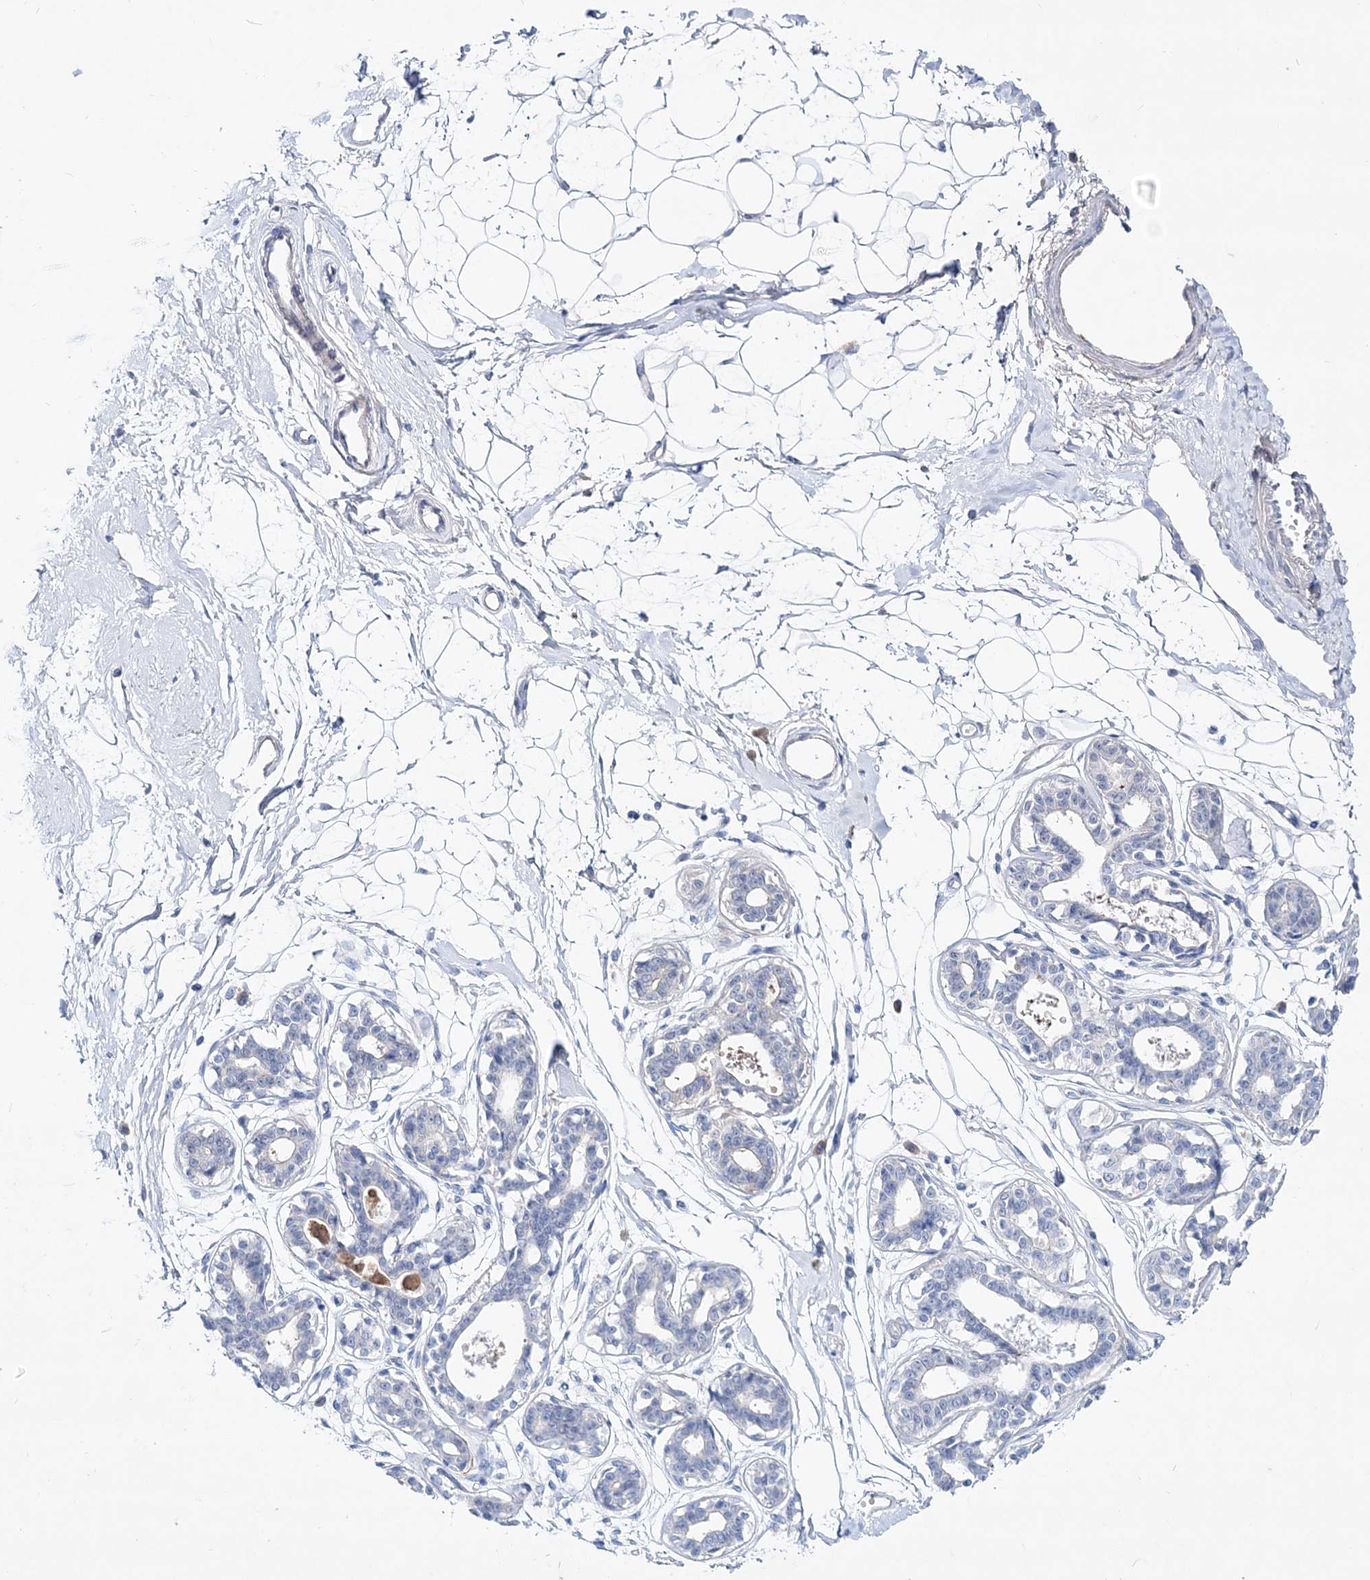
{"staining": {"intensity": "negative", "quantity": "none", "location": "none"}, "tissue": "breast", "cell_type": "Adipocytes", "image_type": "normal", "snomed": [{"axis": "morphology", "description": "Normal tissue, NOS"}, {"axis": "topography", "description": "Breast"}], "caption": "The image reveals no significant positivity in adipocytes of breast.", "gene": "SPINK7", "patient": {"sex": "female", "age": 45}}